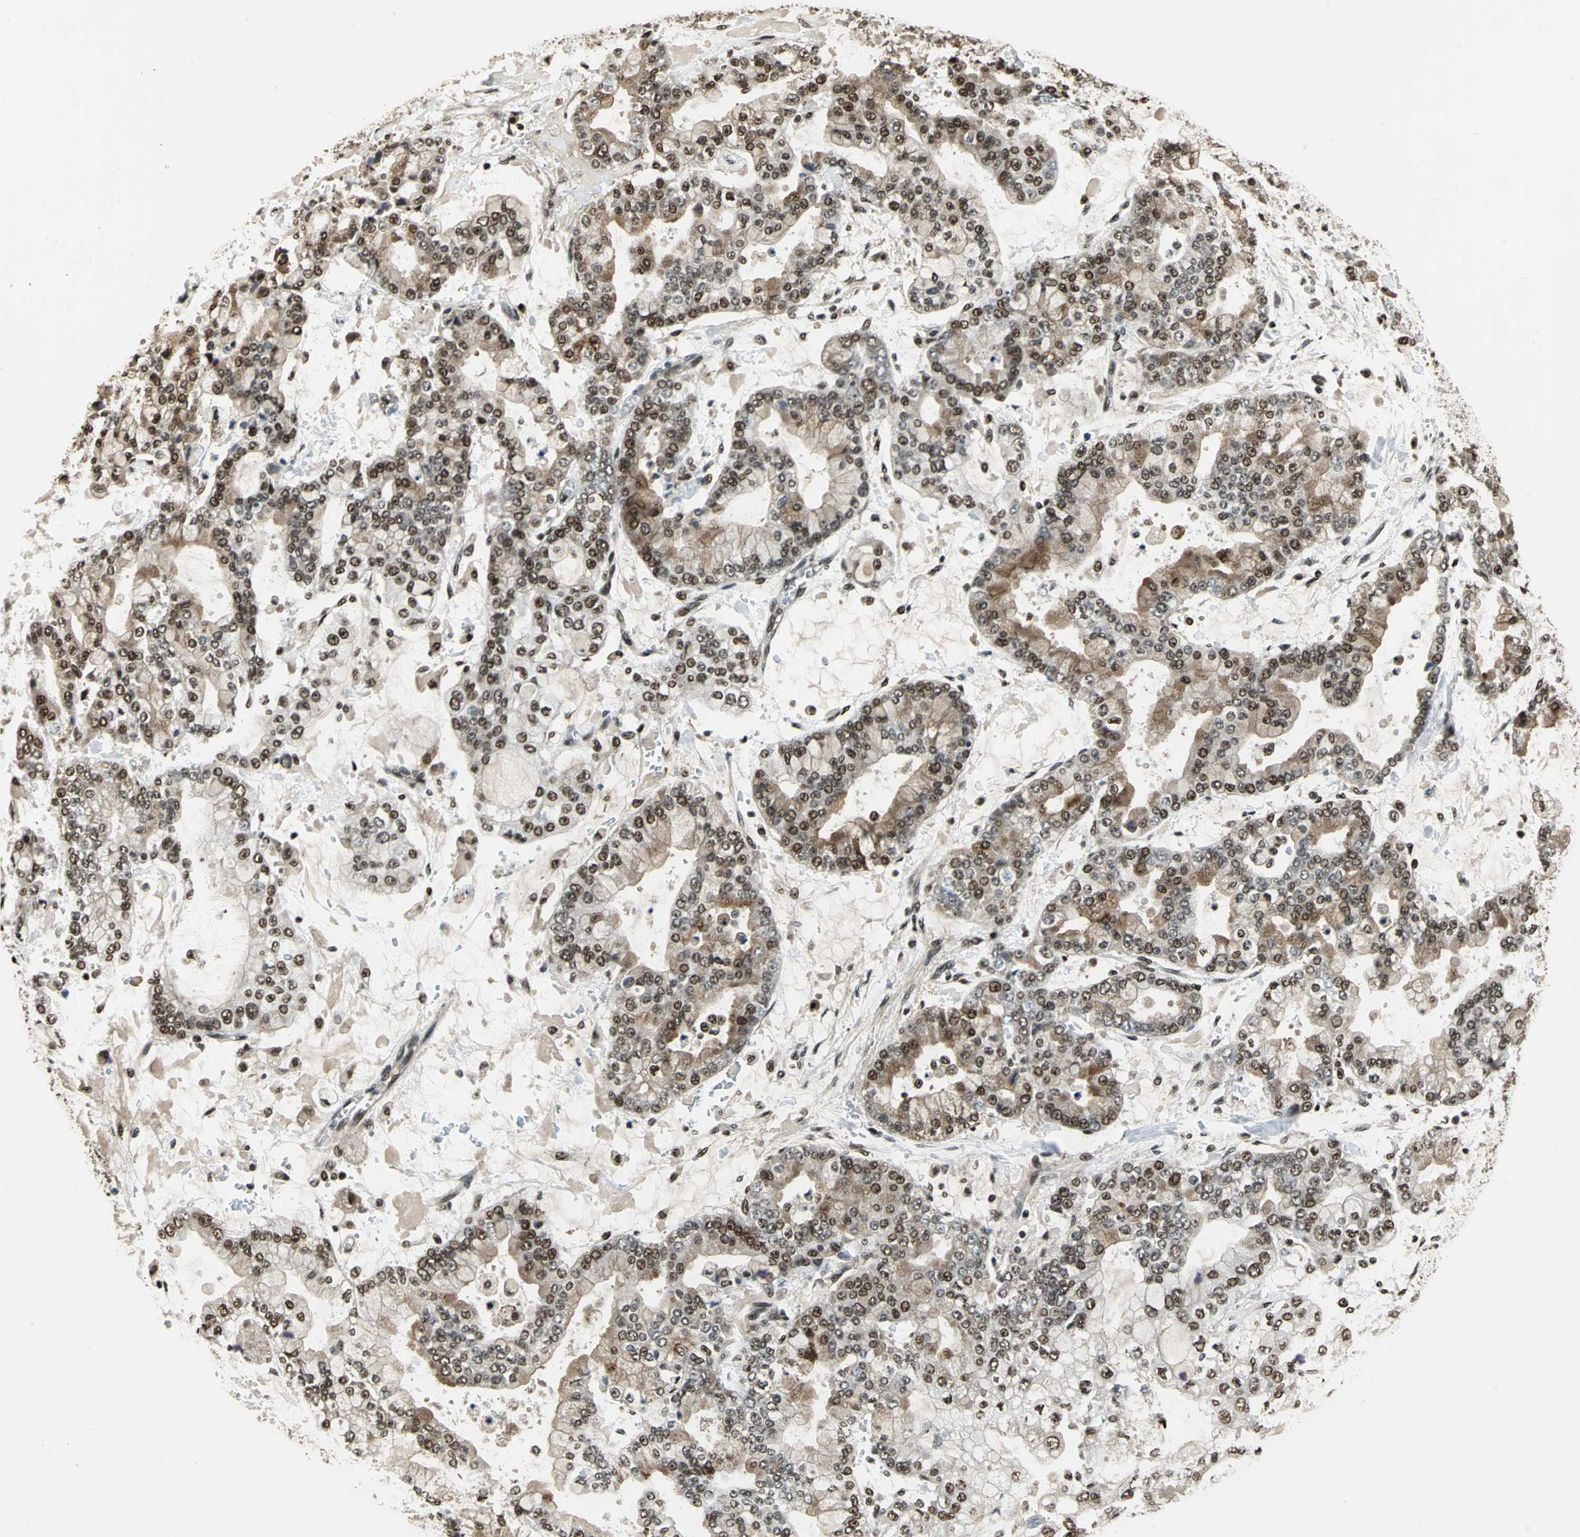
{"staining": {"intensity": "moderate", "quantity": ">75%", "location": "nuclear"}, "tissue": "stomach cancer", "cell_type": "Tumor cells", "image_type": "cancer", "snomed": [{"axis": "morphology", "description": "Adenocarcinoma, NOS"}, {"axis": "topography", "description": "Stomach"}], "caption": "Immunohistochemistry (IHC) micrograph of neoplastic tissue: human adenocarcinoma (stomach) stained using IHC displays medium levels of moderate protein expression localized specifically in the nuclear of tumor cells, appearing as a nuclear brown color.", "gene": "MIS18BP1", "patient": {"sex": "male", "age": 76}}